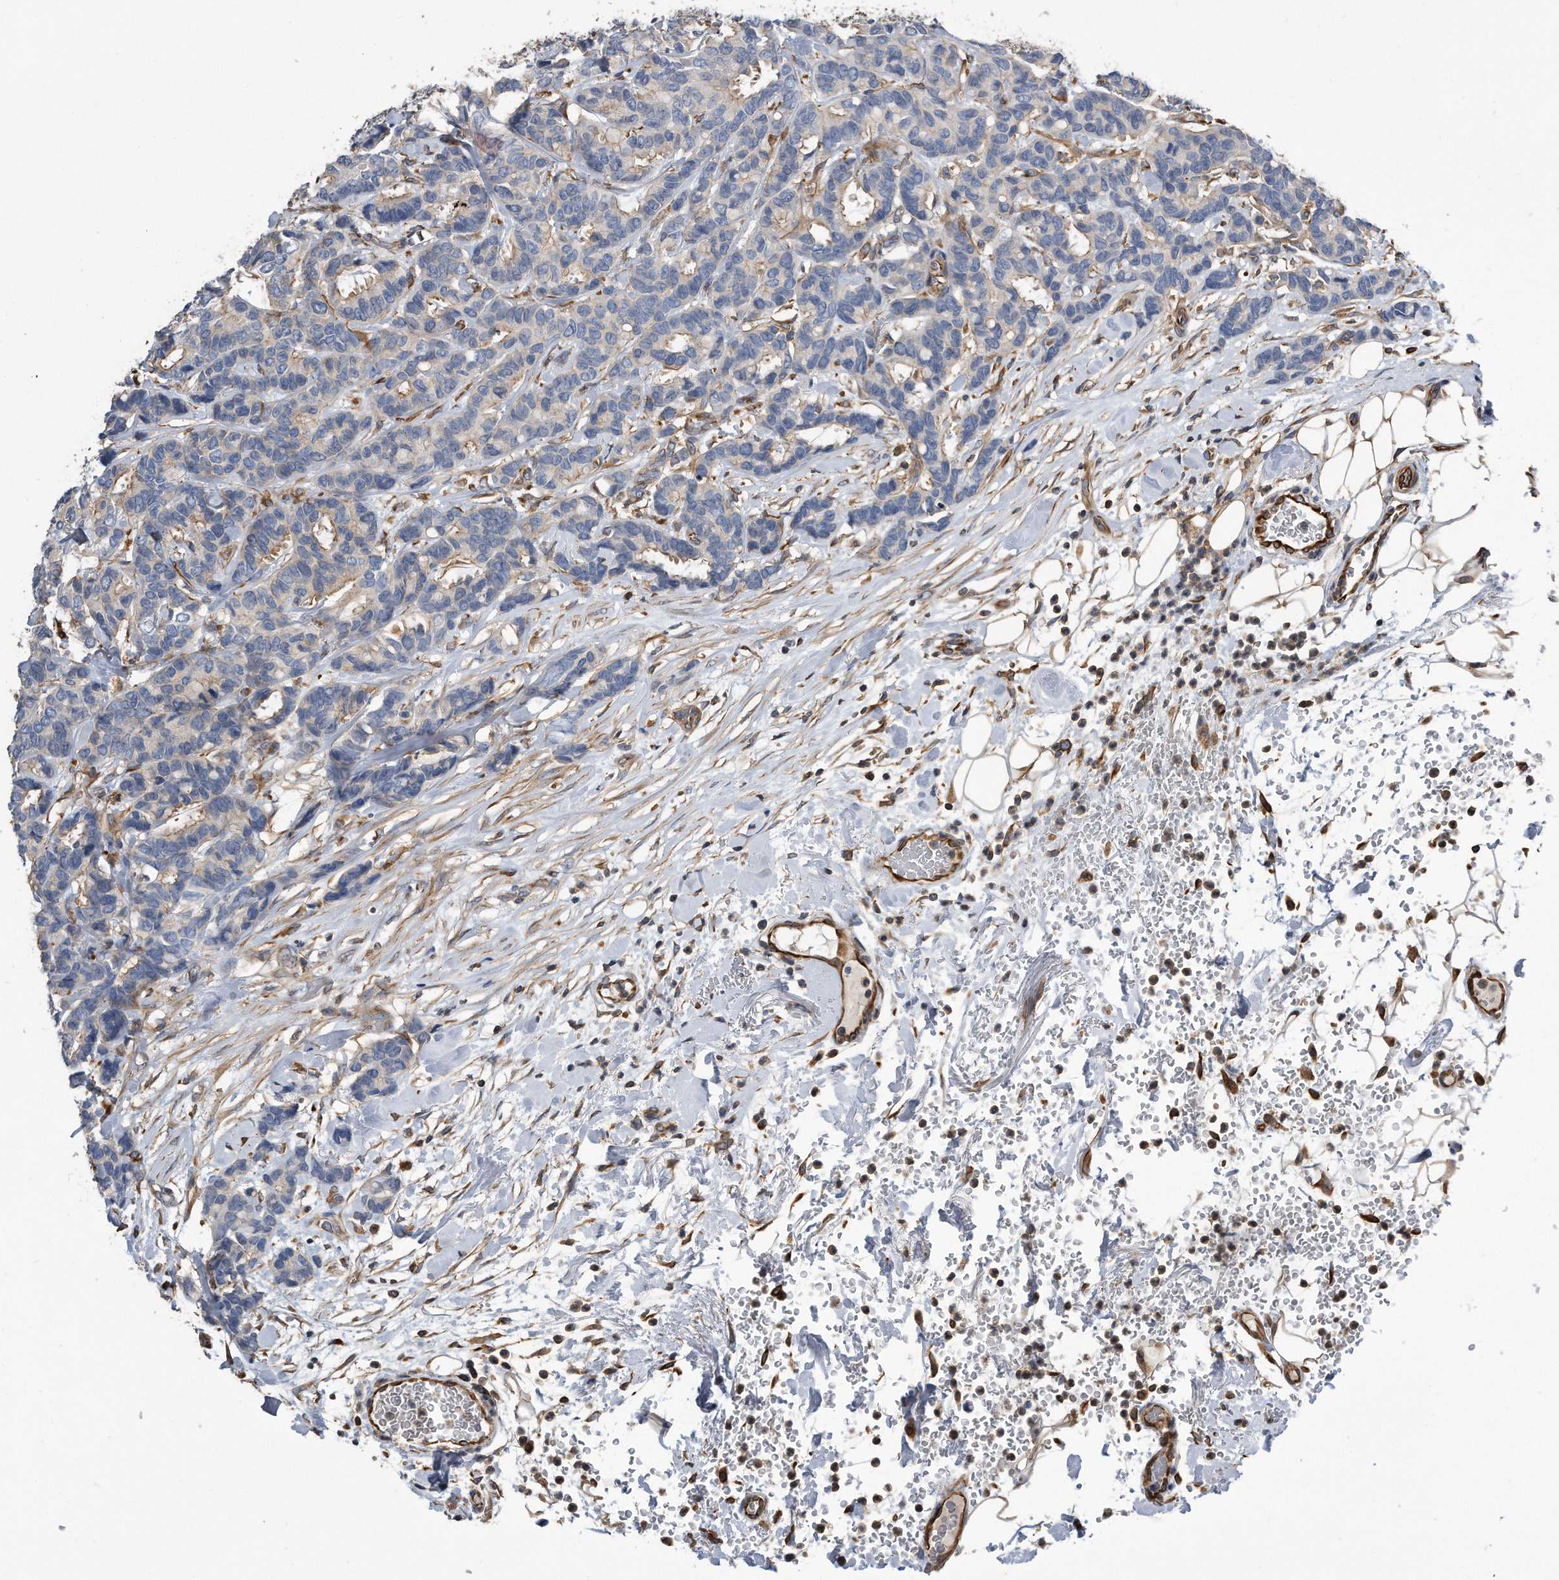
{"staining": {"intensity": "negative", "quantity": "none", "location": "none"}, "tissue": "breast cancer", "cell_type": "Tumor cells", "image_type": "cancer", "snomed": [{"axis": "morphology", "description": "Duct carcinoma"}, {"axis": "topography", "description": "Breast"}], "caption": "DAB (3,3'-diaminobenzidine) immunohistochemical staining of breast cancer (infiltrating ductal carcinoma) shows no significant expression in tumor cells. (Stains: DAB (3,3'-diaminobenzidine) immunohistochemistry with hematoxylin counter stain, Microscopy: brightfield microscopy at high magnification).", "gene": "GPC1", "patient": {"sex": "female", "age": 87}}